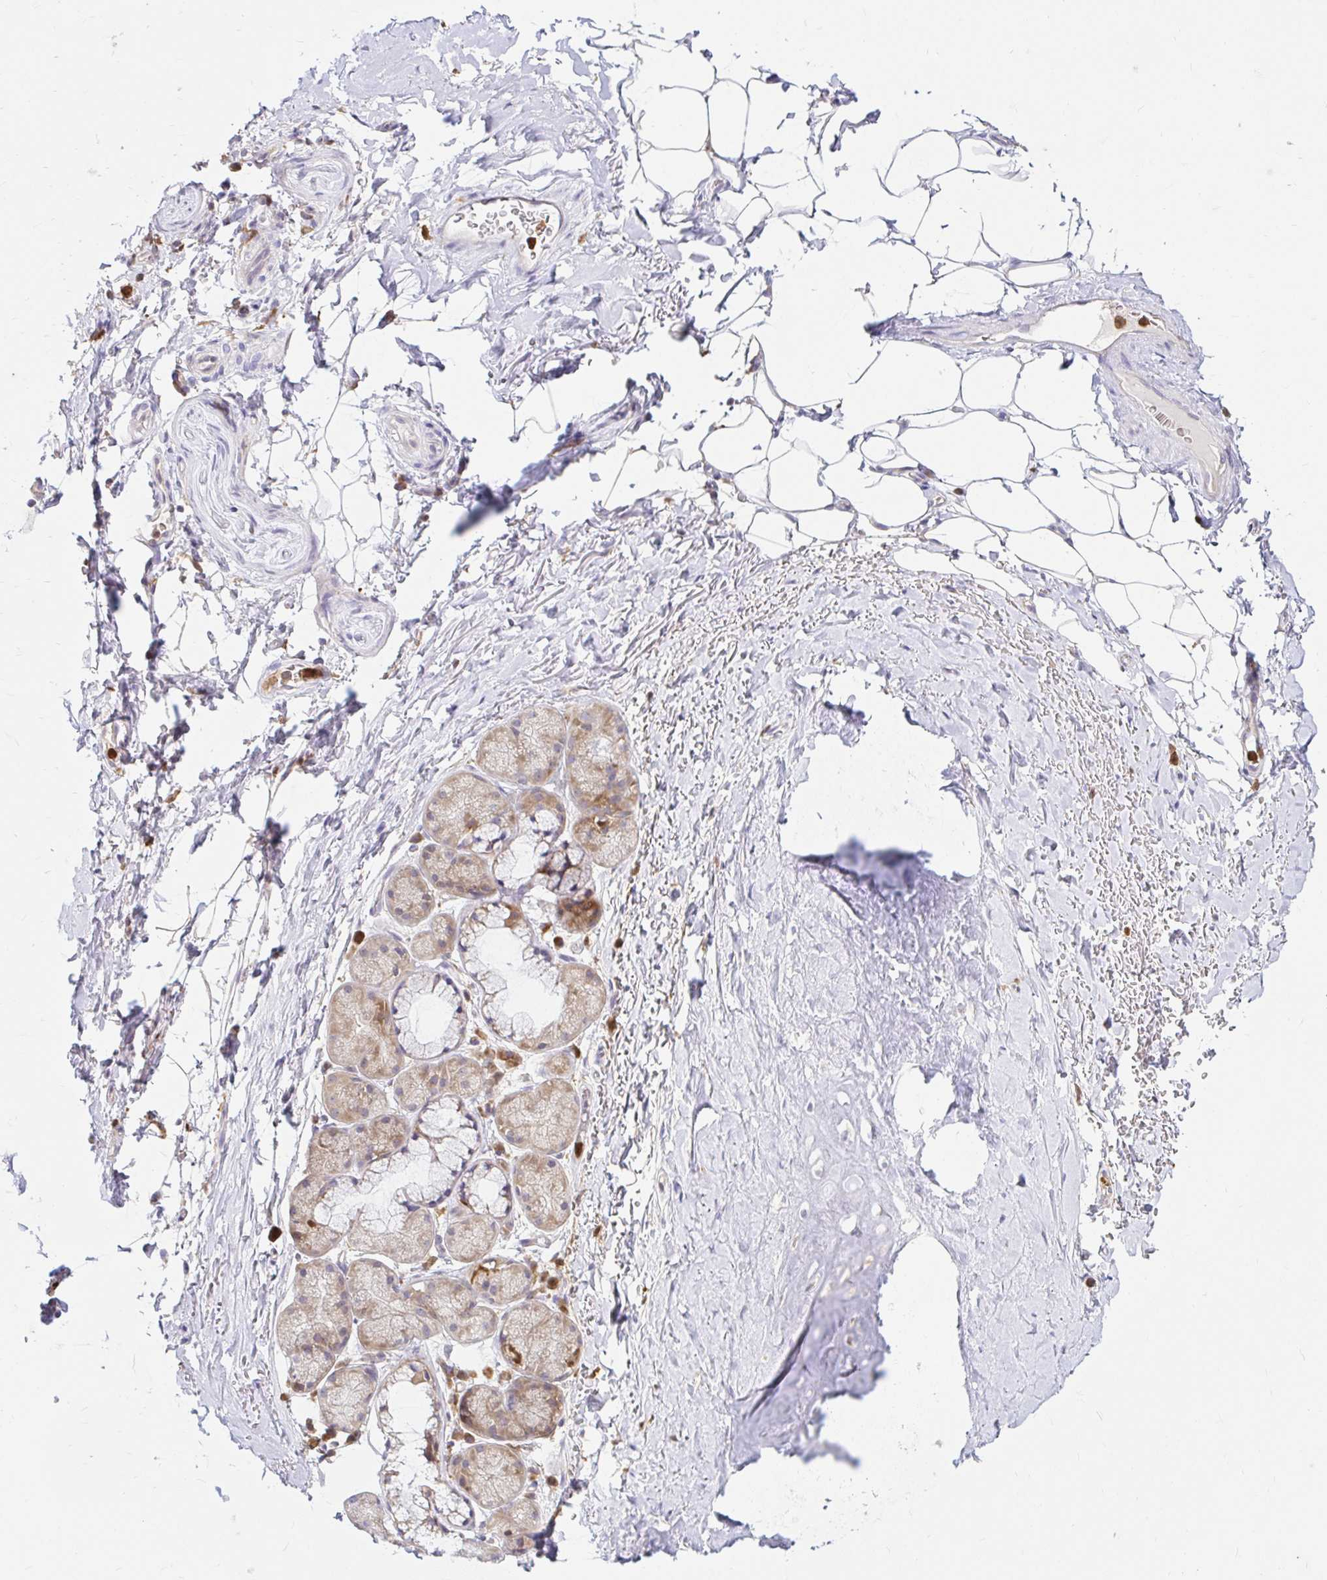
{"staining": {"intensity": "negative", "quantity": "none", "location": "none"}, "tissue": "adipose tissue", "cell_type": "Adipocytes", "image_type": "normal", "snomed": [{"axis": "morphology", "description": "Normal tissue, NOS"}, {"axis": "topography", "description": "Lymph node"}, {"axis": "topography", "description": "Cartilage tissue"}, {"axis": "topography", "description": "Bronchus"}], "caption": "Image shows no protein staining in adipocytes of unremarkable adipose tissue.", "gene": "PYCARD", "patient": {"sex": "female", "age": 70}}